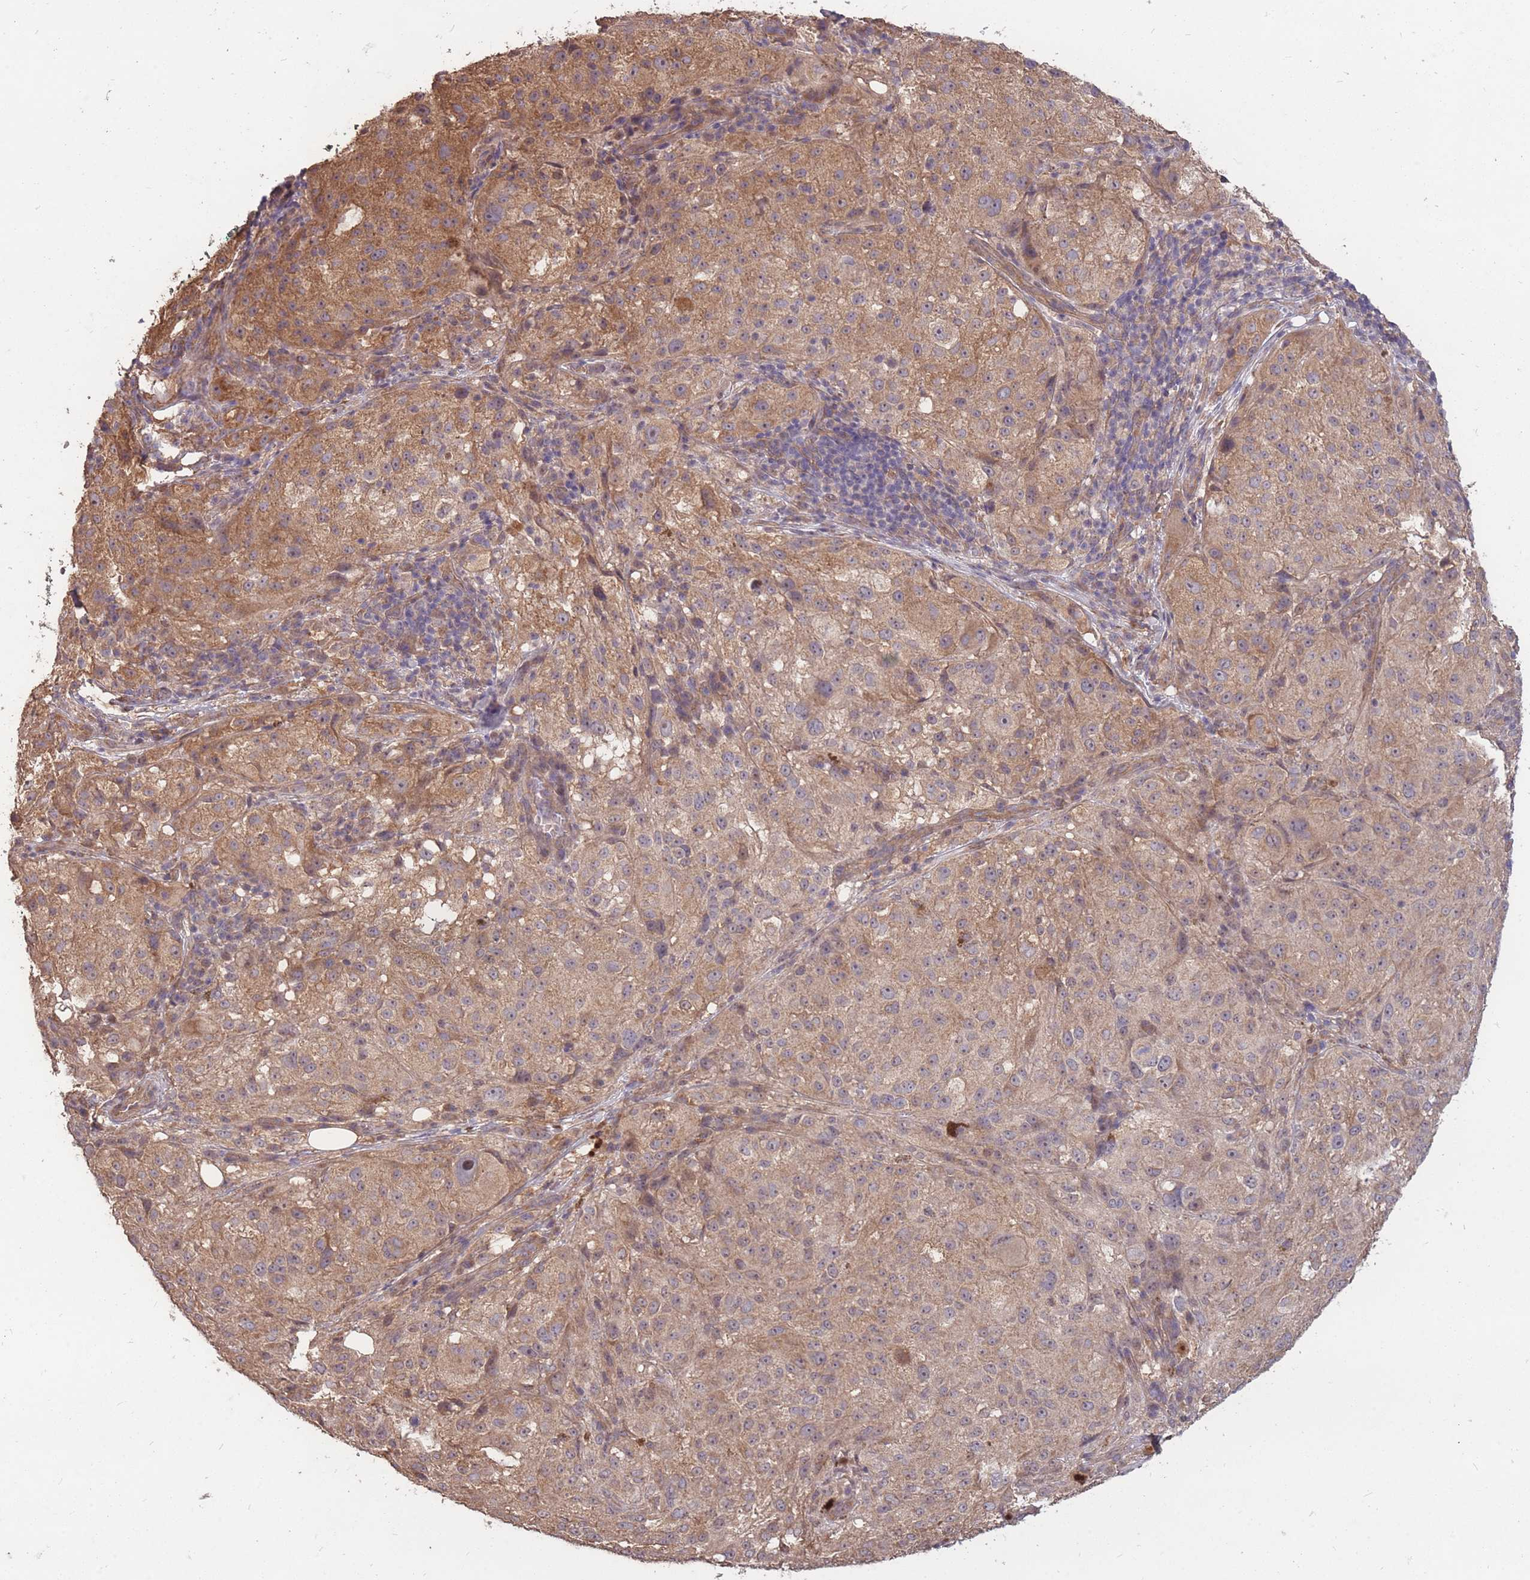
{"staining": {"intensity": "moderate", "quantity": "25%-75%", "location": "cytoplasmic/membranous"}, "tissue": "melanoma", "cell_type": "Tumor cells", "image_type": "cancer", "snomed": [{"axis": "morphology", "description": "Necrosis, NOS"}, {"axis": "morphology", "description": "Malignant melanoma, NOS"}, {"axis": "topography", "description": "Skin"}], "caption": "A brown stain highlights moderate cytoplasmic/membranous positivity of a protein in malignant melanoma tumor cells. Using DAB (3,3'-diaminobenzidine) (brown) and hematoxylin (blue) stains, captured at high magnification using brightfield microscopy.", "gene": "DYNC1LI2", "patient": {"sex": "female", "age": 87}}